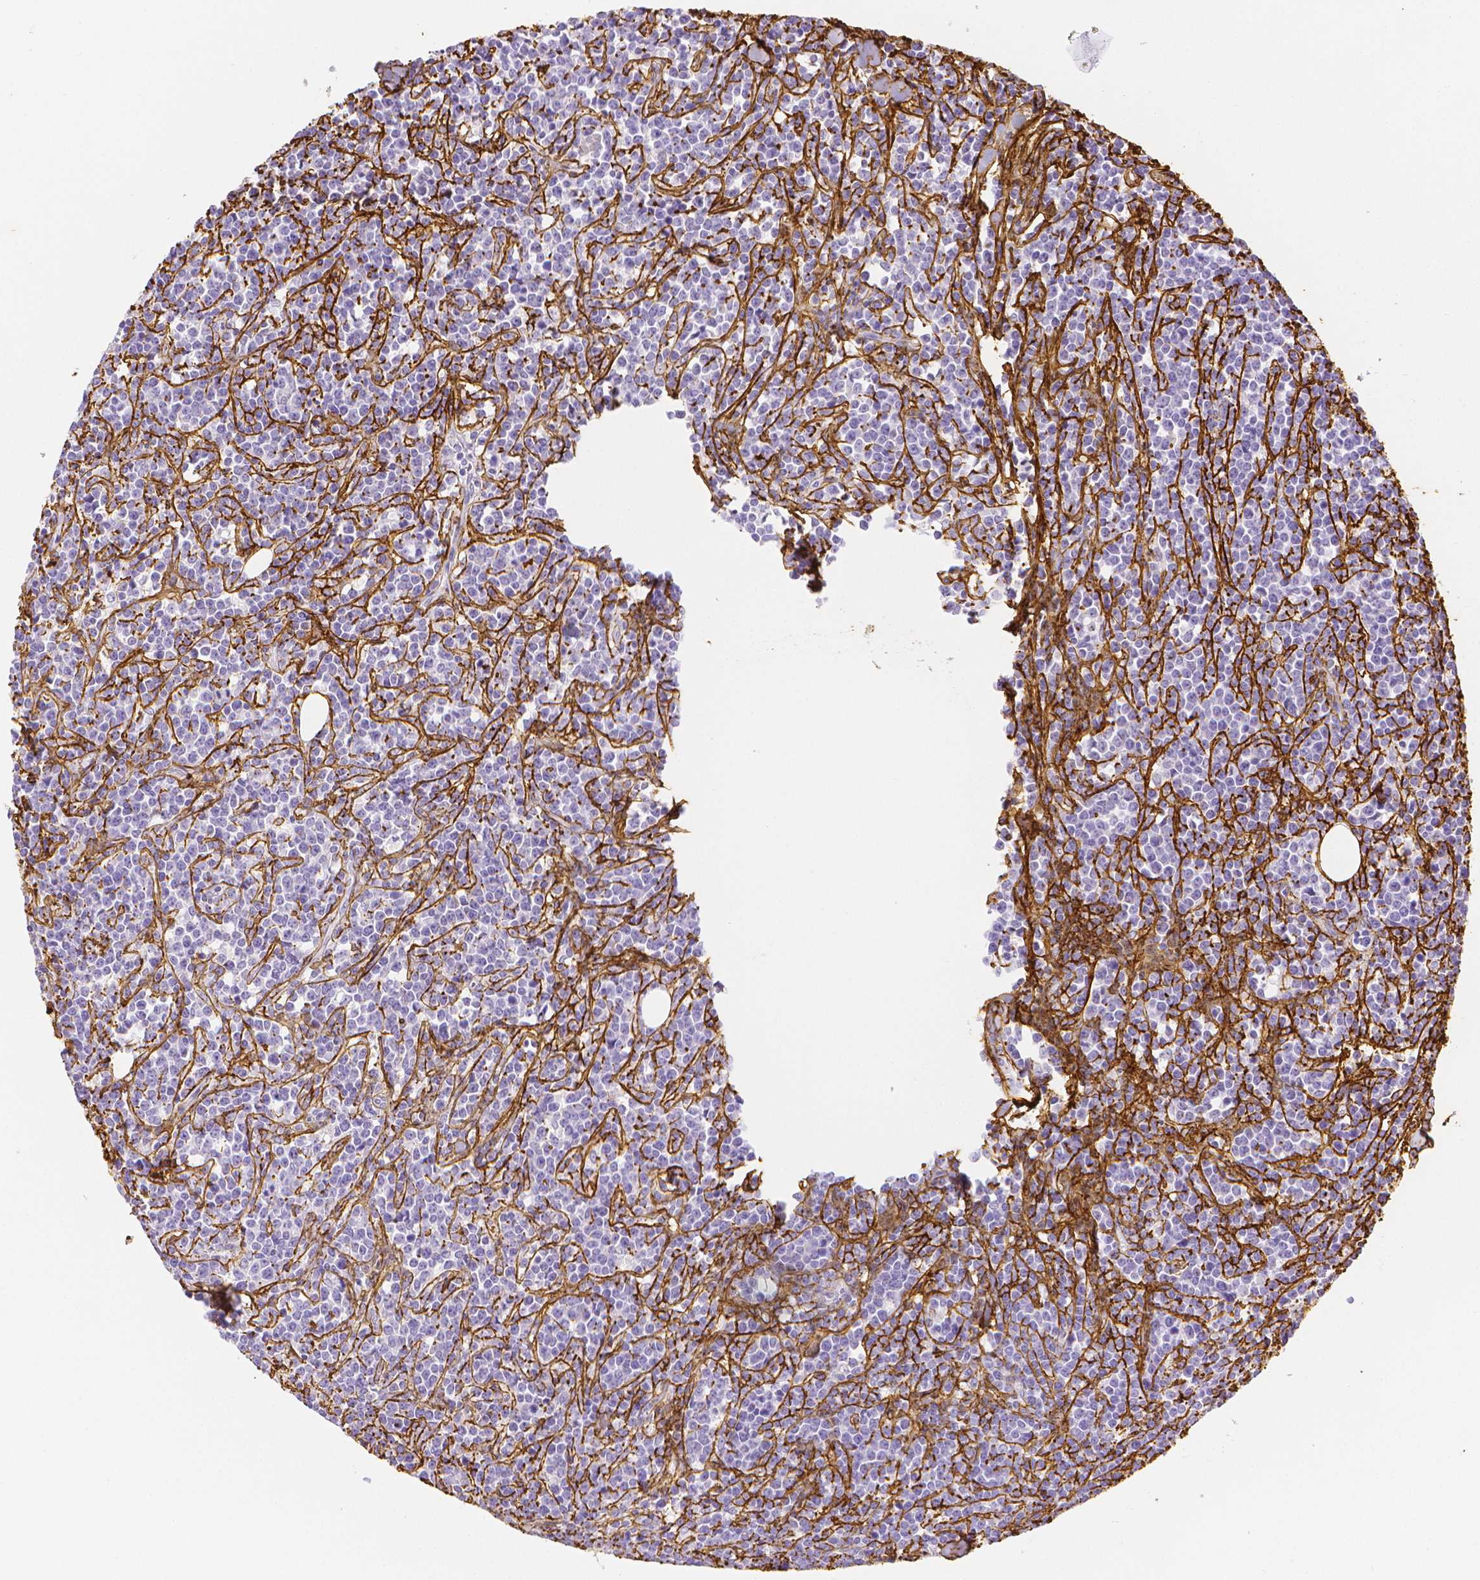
{"staining": {"intensity": "negative", "quantity": "none", "location": "none"}, "tissue": "lymphoma", "cell_type": "Tumor cells", "image_type": "cancer", "snomed": [{"axis": "morphology", "description": "Malignant lymphoma, non-Hodgkin's type, High grade"}, {"axis": "topography", "description": "Small intestine"}], "caption": "Micrograph shows no significant protein expression in tumor cells of malignant lymphoma, non-Hodgkin's type (high-grade).", "gene": "FBN1", "patient": {"sex": "female", "age": 56}}